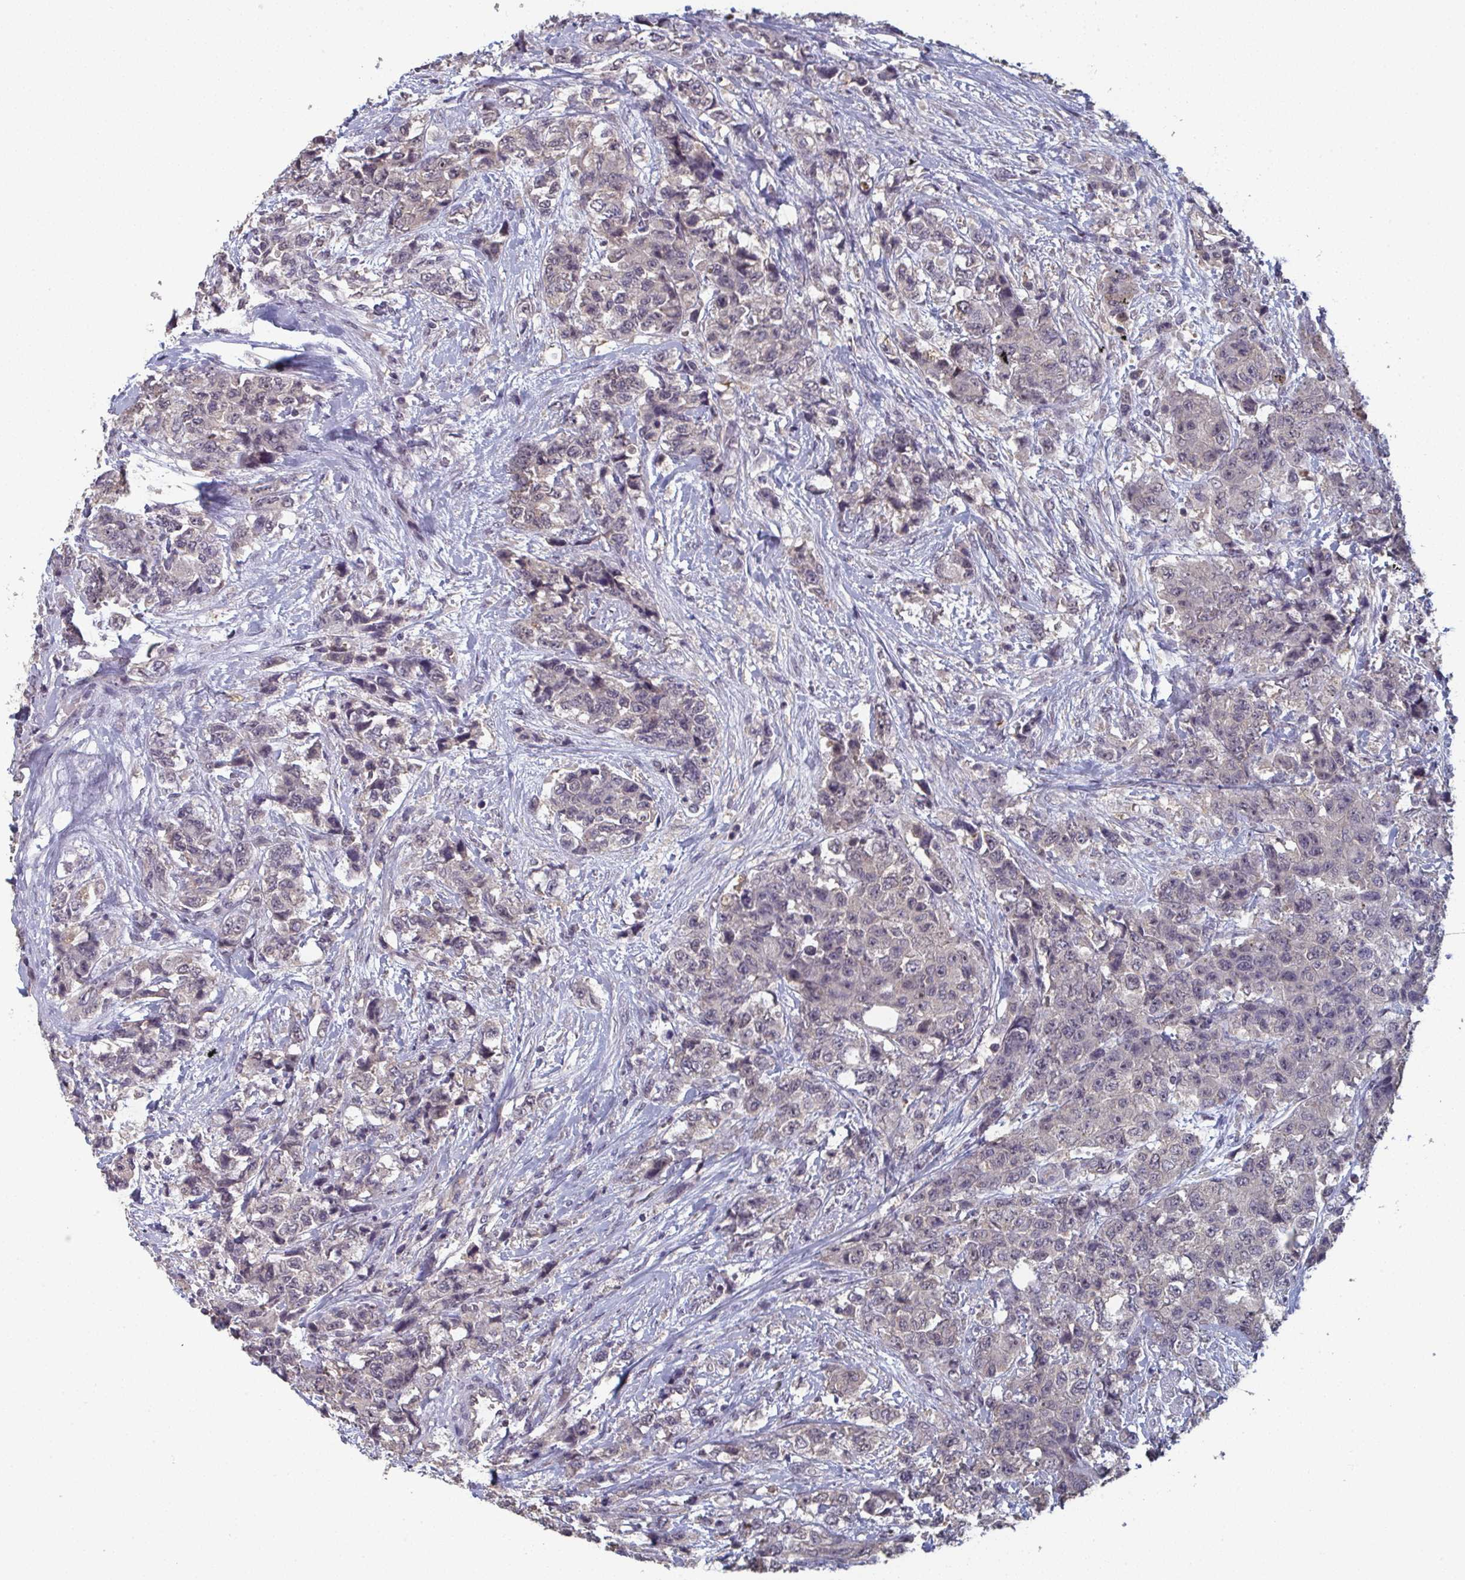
{"staining": {"intensity": "negative", "quantity": "none", "location": "none"}, "tissue": "urothelial cancer", "cell_type": "Tumor cells", "image_type": "cancer", "snomed": [{"axis": "morphology", "description": "Urothelial carcinoma, High grade"}, {"axis": "topography", "description": "Urinary bladder"}], "caption": "IHC of urothelial carcinoma (high-grade) displays no staining in tumor cells.", "gene": "LIX1", "patient": {"sex": "female", "age": 78}}